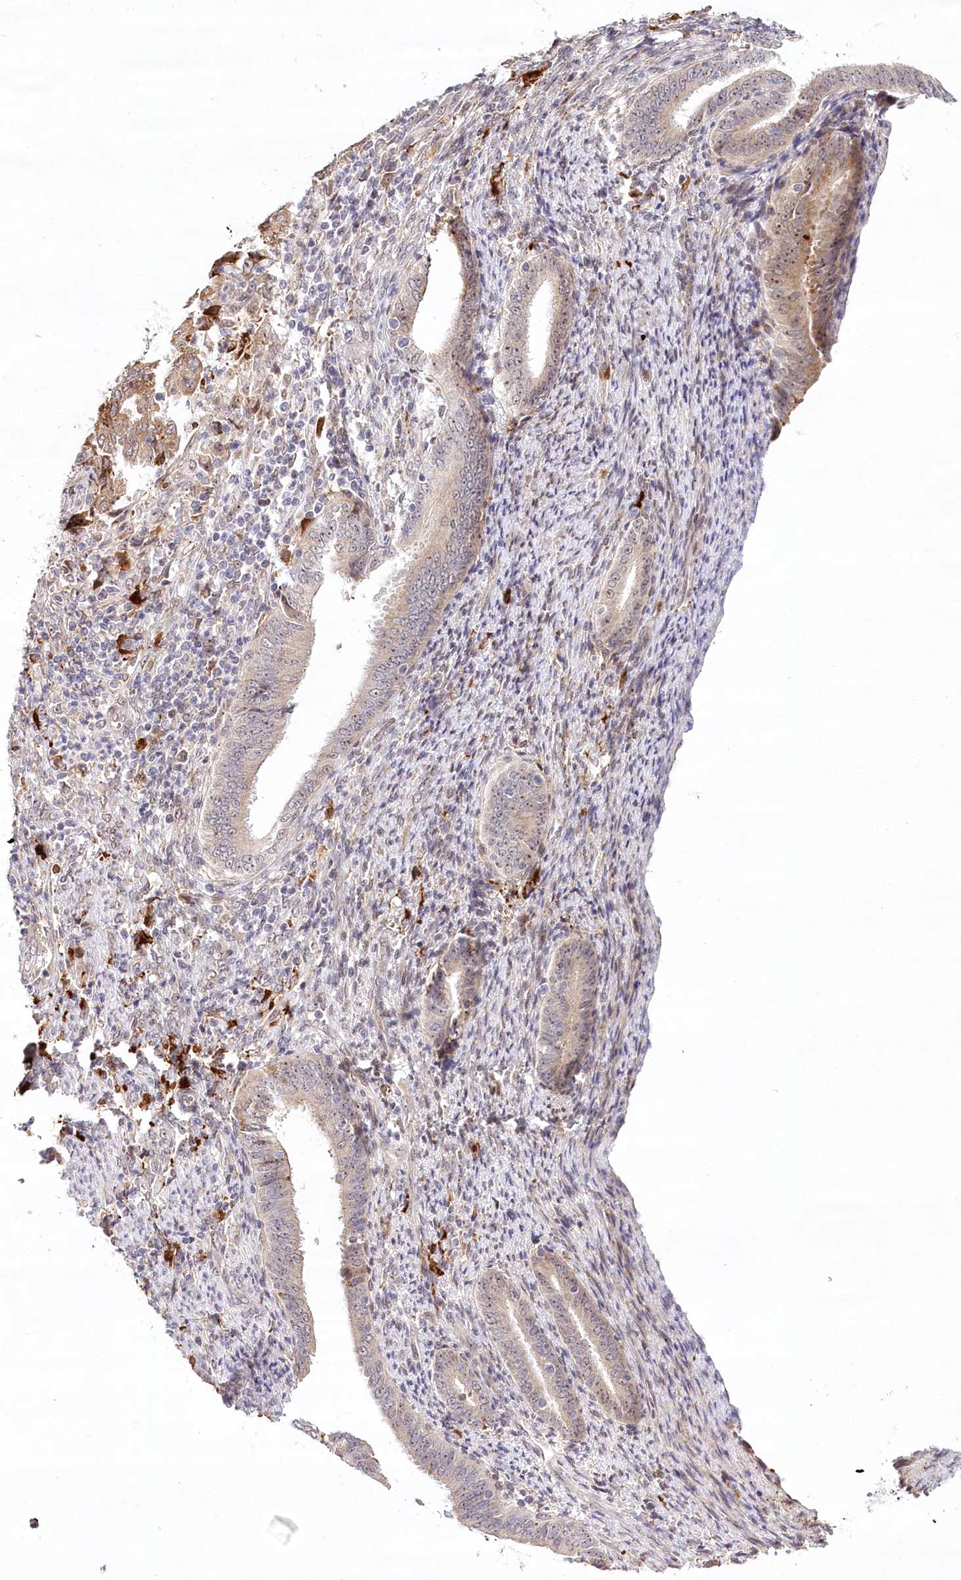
{"staining": {"intensity": "moderate", "quantity": "25%-75%", "location": "cytoplasmic/membranous"}, "tissue": "endometrial cancer", "cell_type": "Tumor cells", "image_type": "cancer", "snomed": [{"axis": "morphology", "description": "Adenocarcinoma, NOS"}, {"axis": "topography", "description": "Endometrium"}], "caption": "The histopathology image demonstrates immunohistochemical staining of endometrial adenocarcinoma. There is moderate cytoplasmic/membranous staining is appreciated in about 25%-75% of tumor cells.", "gene": "WDR36", "patient": {"sex": "female", "age": 51}}